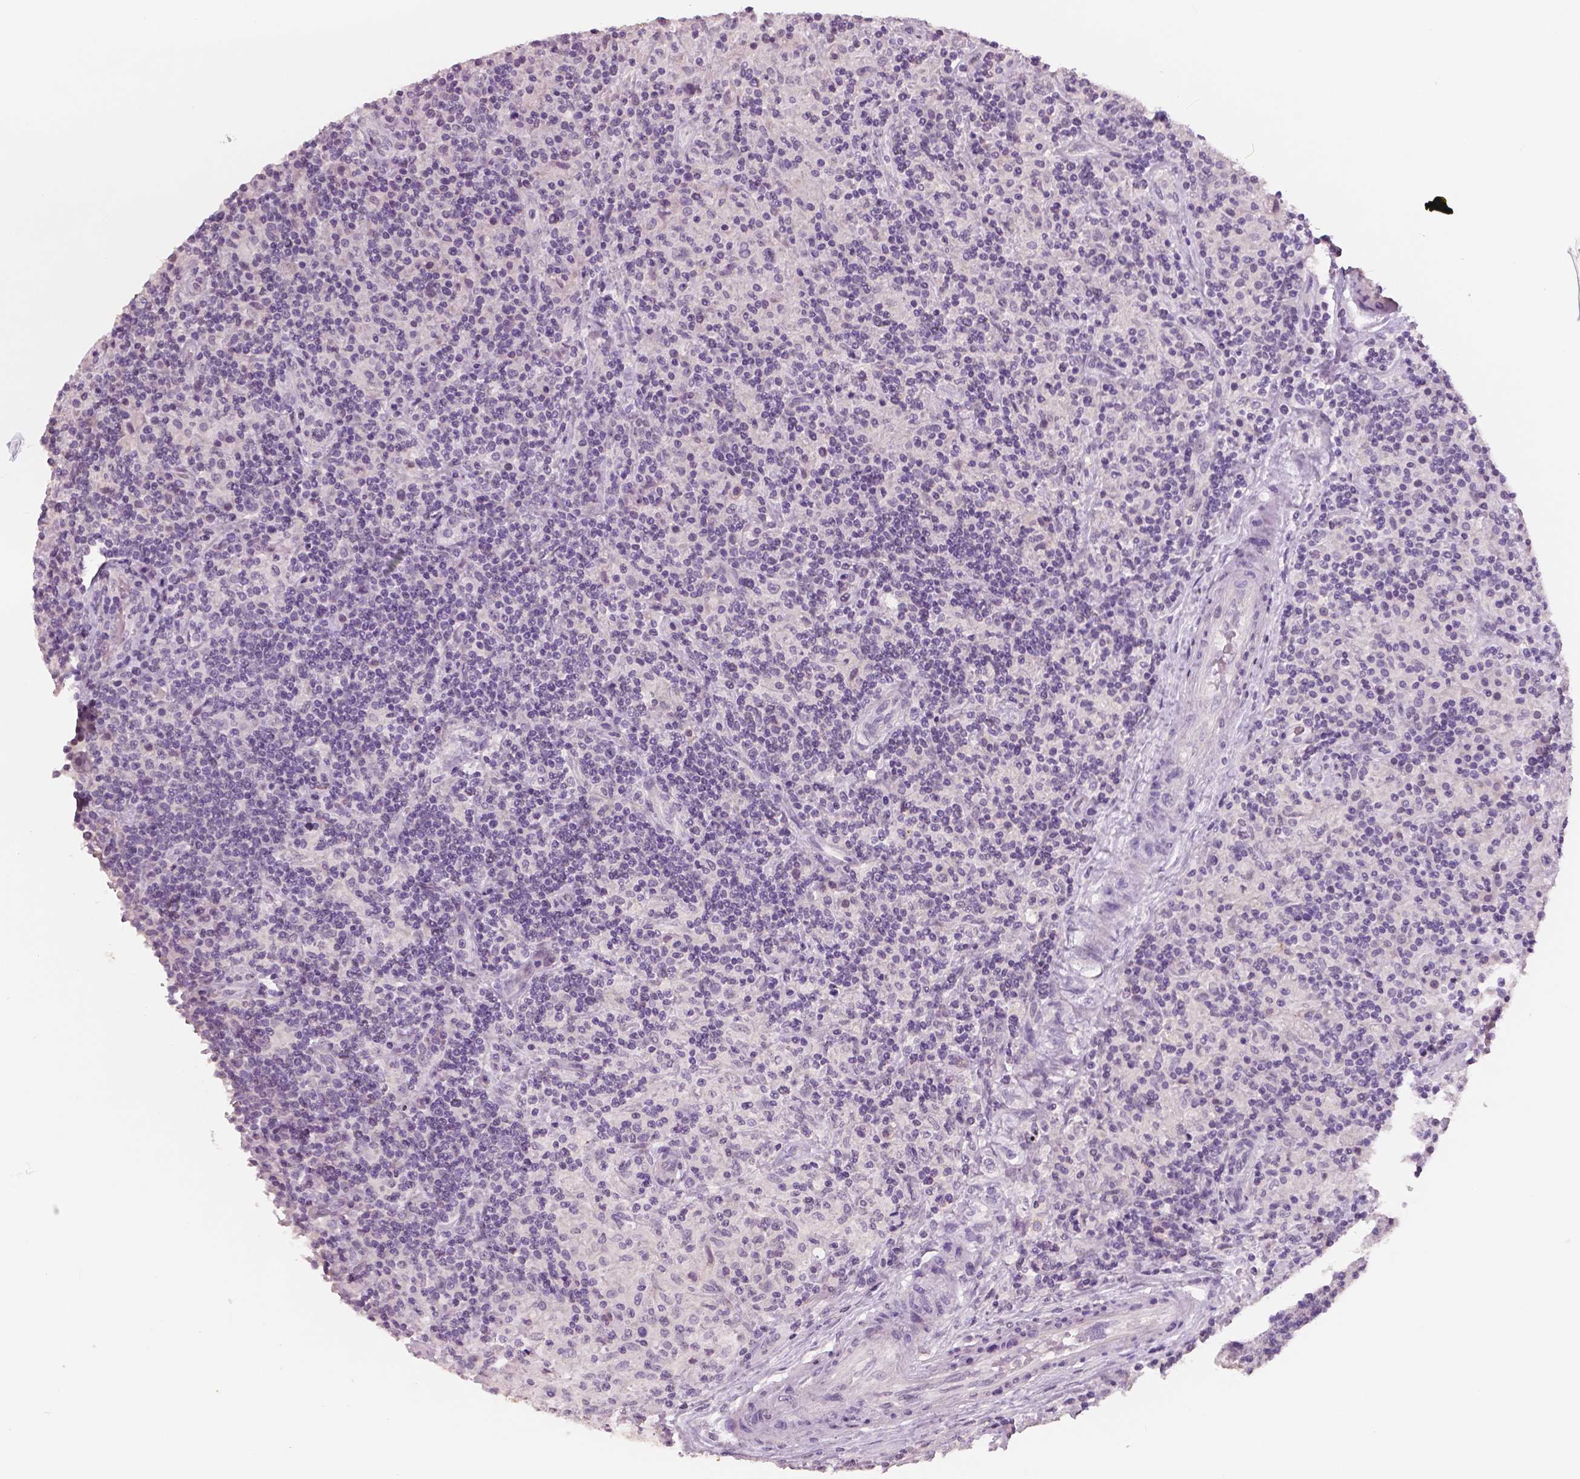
{"staining": {"intensity": "negative", "quantity": "none", "location": "none"}, "tissue": "lymphoma", "cell_type": "Tumor cells", "image_type": "cancer", "snomed": [{"axis": "morphology", "description": "Hodgkin's disease, NOS"}, {"axis": "topography", "description": "Lymph node"}], "caption": "Immunohistochemistry (IHC) micrograph of neoplastic tissue: Hodgkin's disease stained with DAB shows no significant protein expression in tumor cells. (DAB immunohistochemistry (IHC), high magnification).", "gene": "NECAB1", "patient": {"sex": "male", "age": 70}}